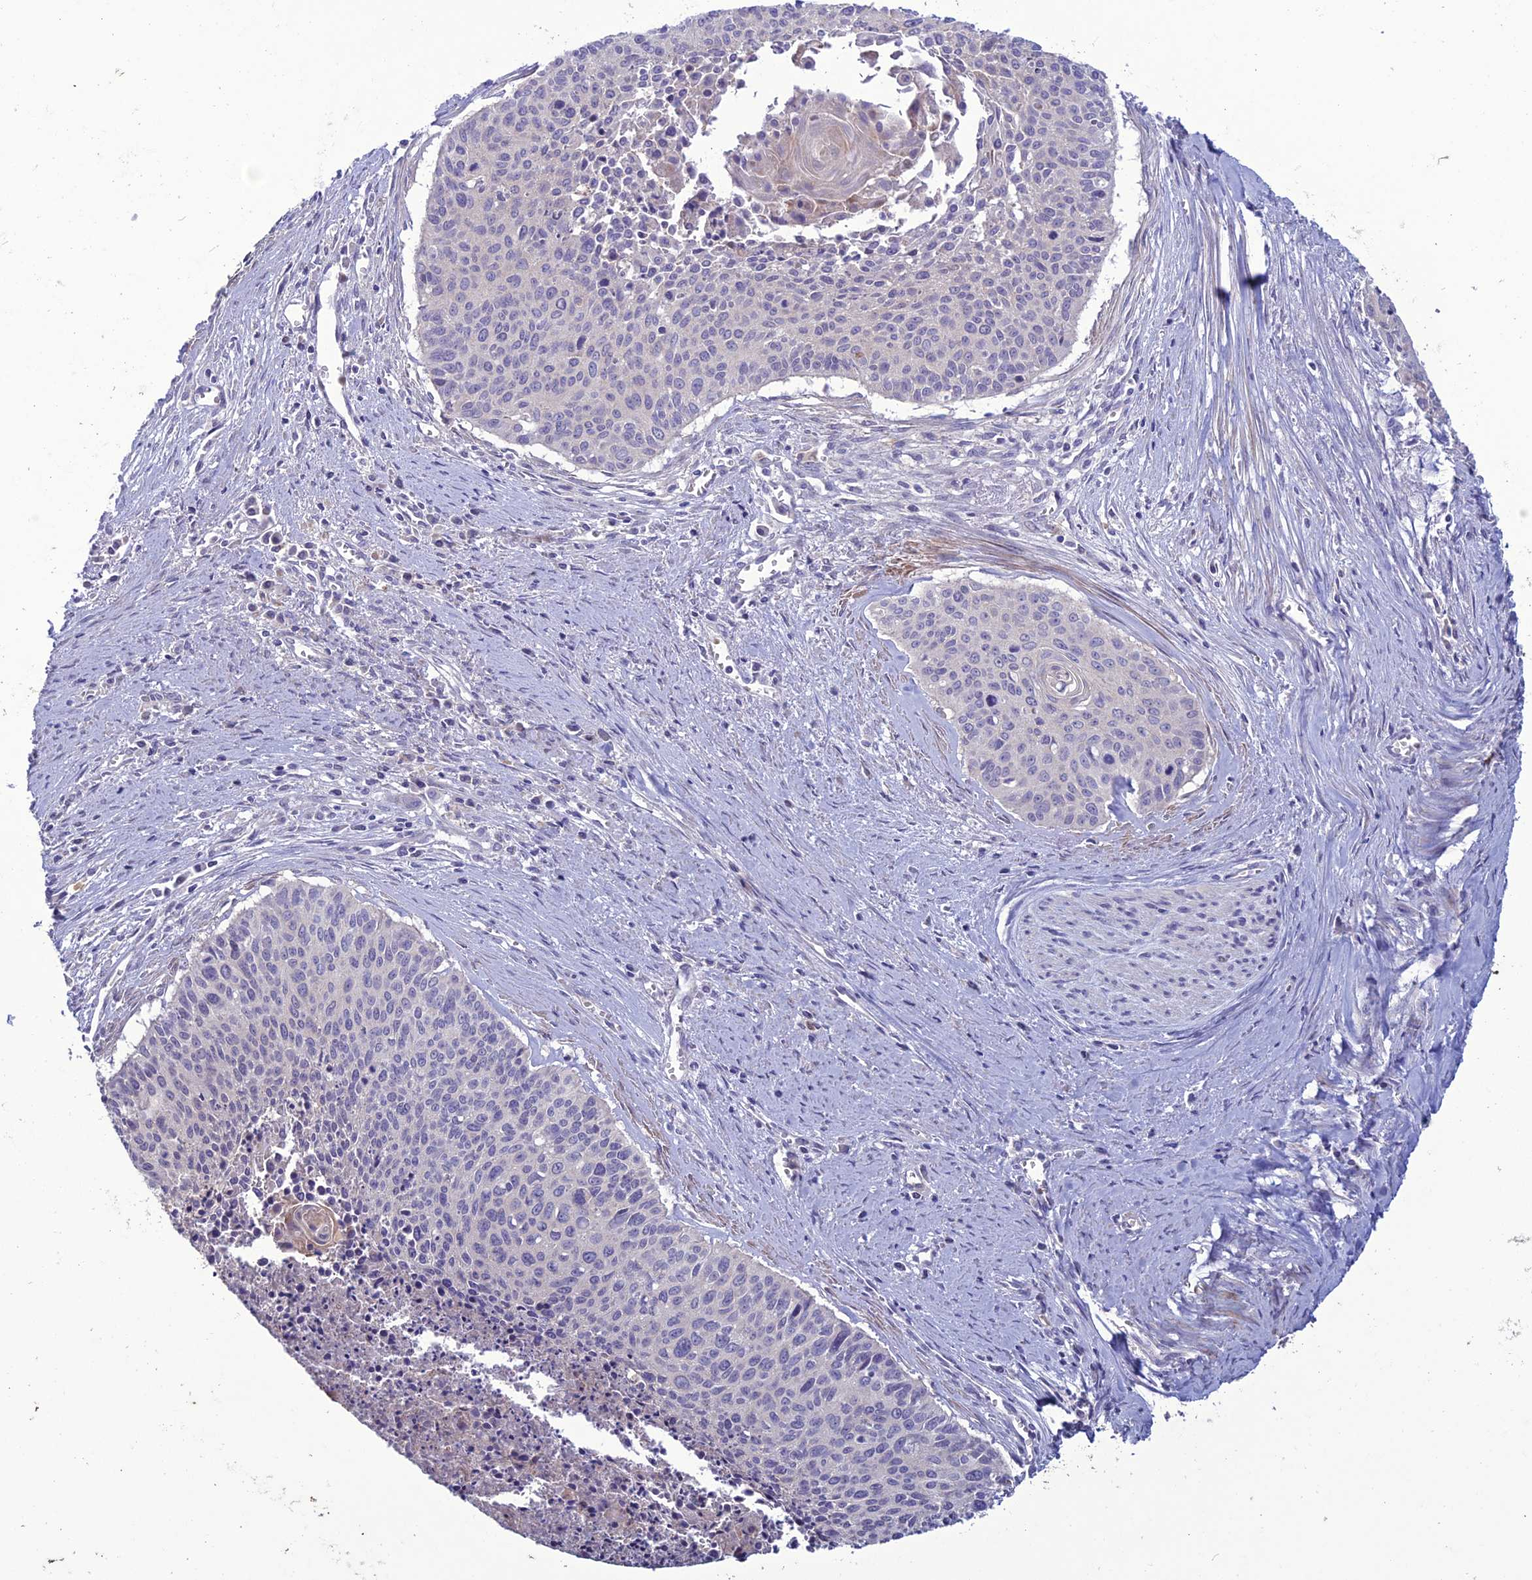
{"staining": {"intensity": "negative", "quantity": "none", "location": "none"}, "tissue": "cervical cancer", "cell_type": "Tumor cells", "image_type": "cancer", "snomed": [{"axis": "morphology", "description": "Squamous cell carcinoma, NOS"}, {"axis": "topography", "description": "Cervix"}], "caption": "Image shows no significant protein expression in tumor cells of cervical squamous cell carcinoma.", "gene": "C2orf76", "patient": {"sex": "female", "age": 55}}